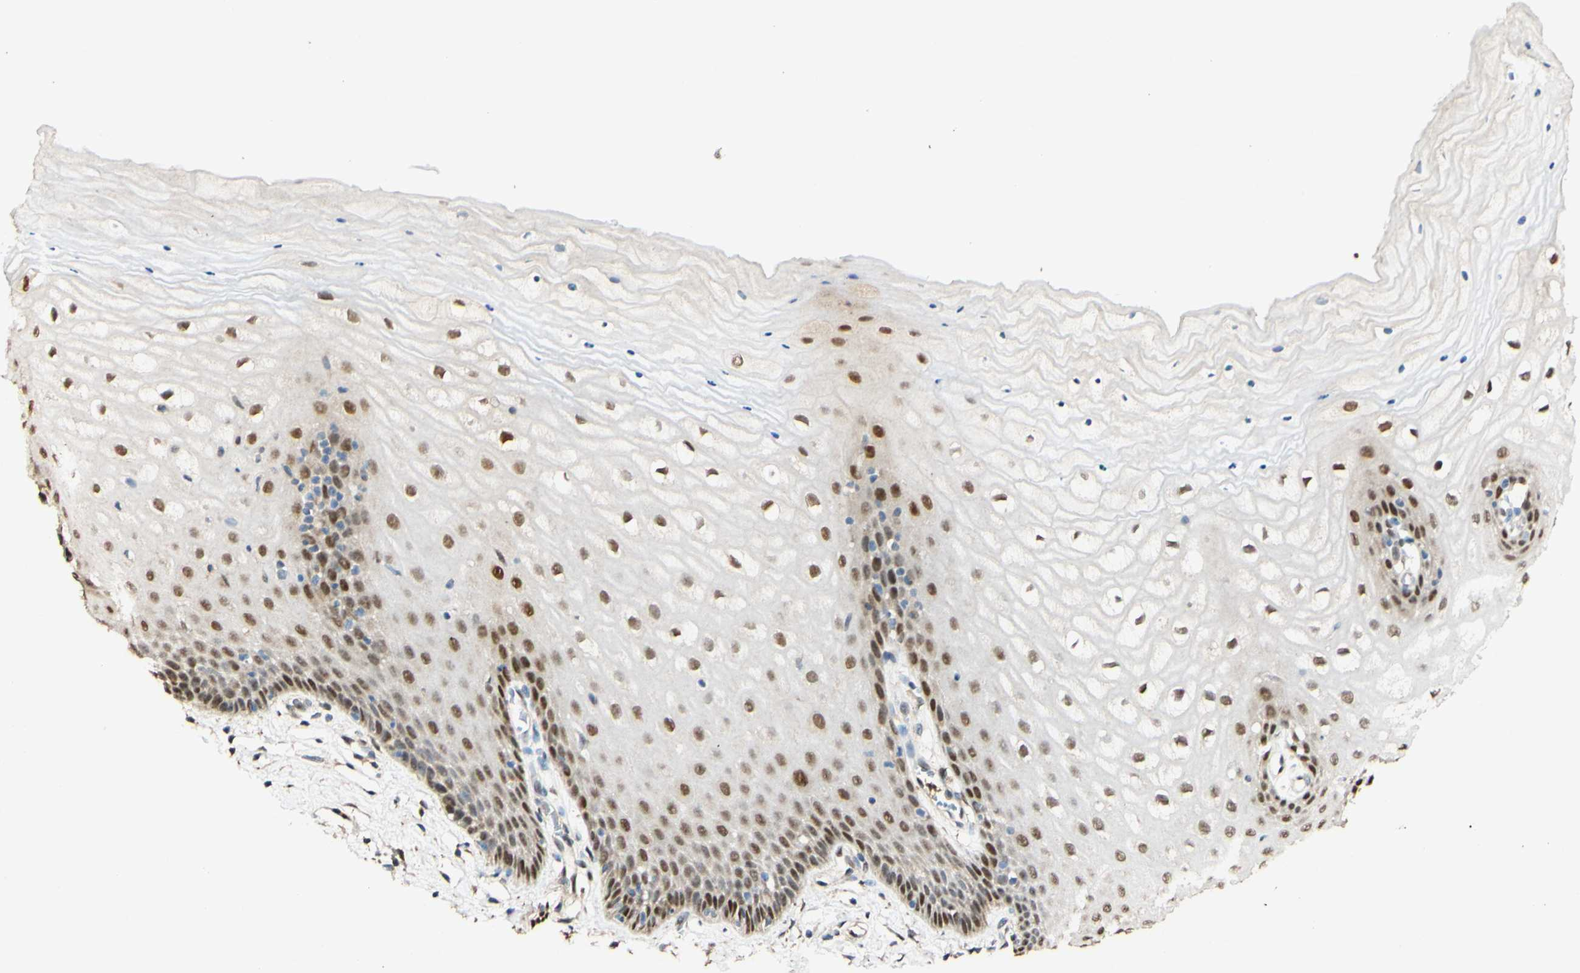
{"staining": {"intensity": "strong", "quantity": ">75%", "location": "nuclear"}, "tissue": "cervix", "cell_type": "Squamous epithelial cells", "image_type": "normal", "snomed": [{"axis": "morphology", "description": "Normal tissue, NOS"}, {"axis": "topography", "description": "Cervix"}], "caption": "Cervix stained for a protein (brown) exhibits strong nuclear positive staining in about >75% of squamous epithelial cells.", "gene": "MAP3K4", "patient": {"sex": "female", "age": 55}}